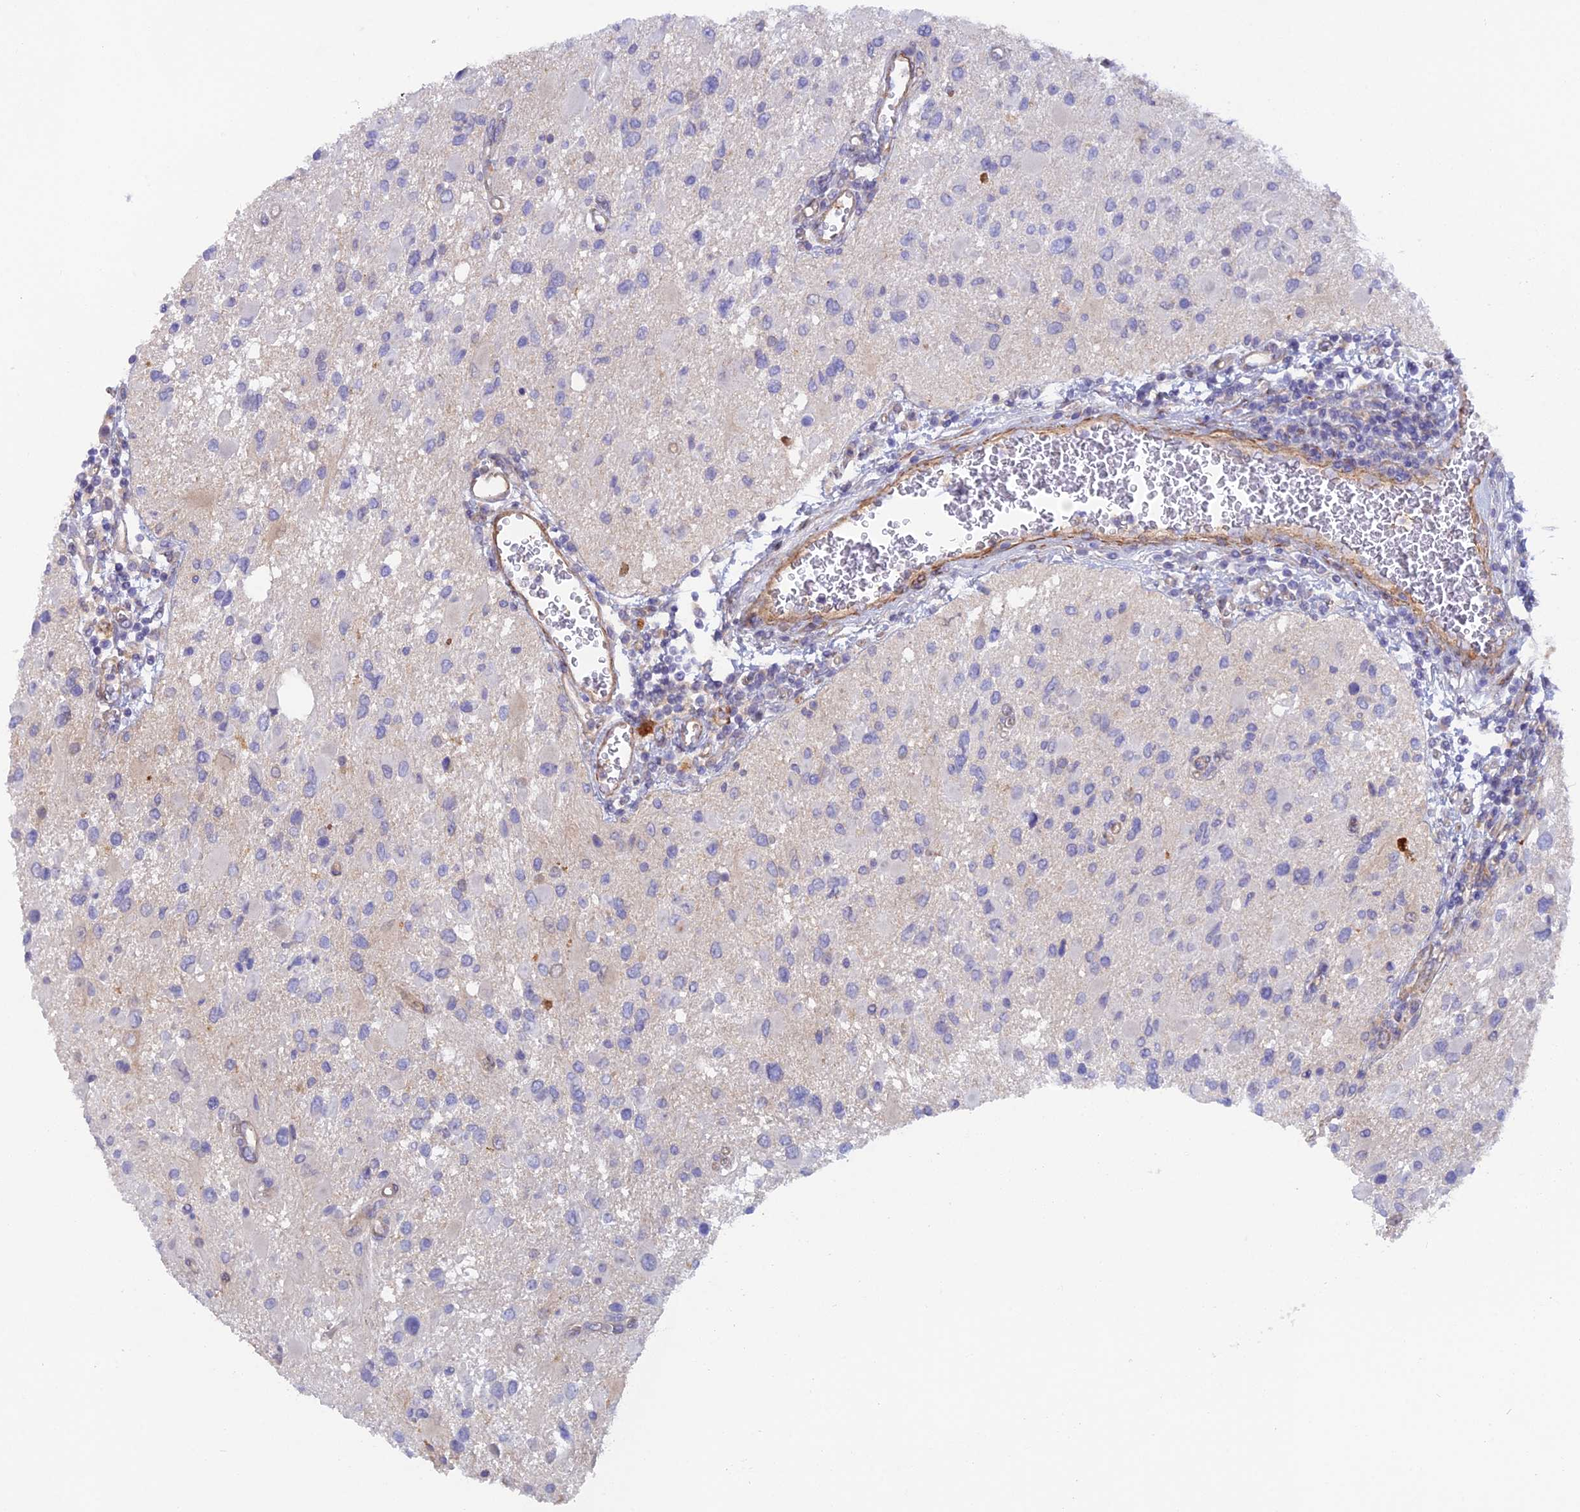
{"staining": {"intensity": "negative", "quantity": "none", "location": "none"}, "tissue": "glioma", "cell_type": "Tumor cells", "image_type": "cancer", "snomed": [{"axis": "morphology", "description": "Glioma, malignant, High grade"}, {"axis": "topography", "description": "Brain"}], "caption": "Immunohistochemistry (IHC) of human glioma reveals no expression in tumor cells.", "gene": "FZR1", "patient": {"sex": "male", "age": 53}}